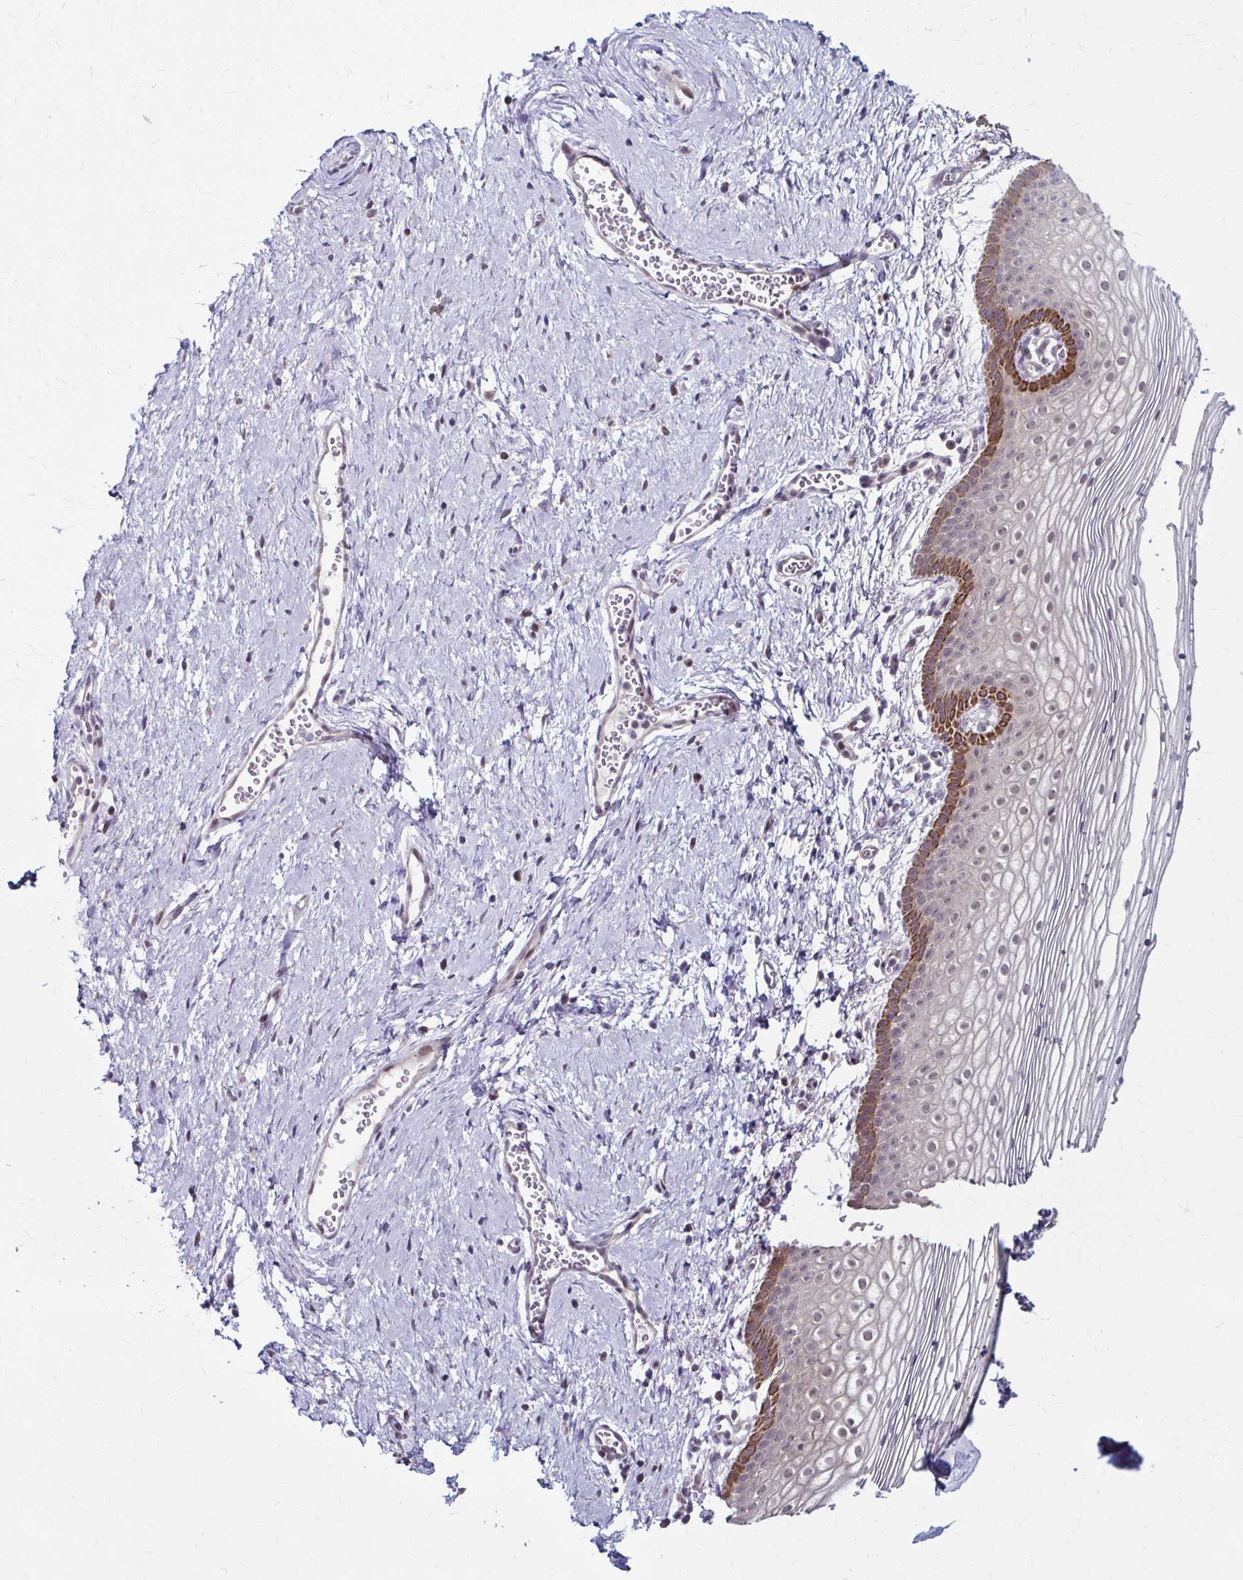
{"staining": {"intensity": "strong", "quantity": "25%-75%", "location": "cytoplasmic/membranous,nuclear"}, "tissue": "vagina", "cell_type": "Squamous epithelial cells", "image_type": "normal", "snomed": [{"axis": "morphology", "description": "Normal tissue, NOS"}, {"axis": "topography", "description": "Vagina"}], "caption": "Immunohistochemical staining of unremarkable vagina displays high levels of strong cytoplasmic/membranous,nuclear expression in approximately 25%-75% of squamous epithelial cells.", "gene": "ZNF555", "patient": {"sex": "female", "age": 56}}